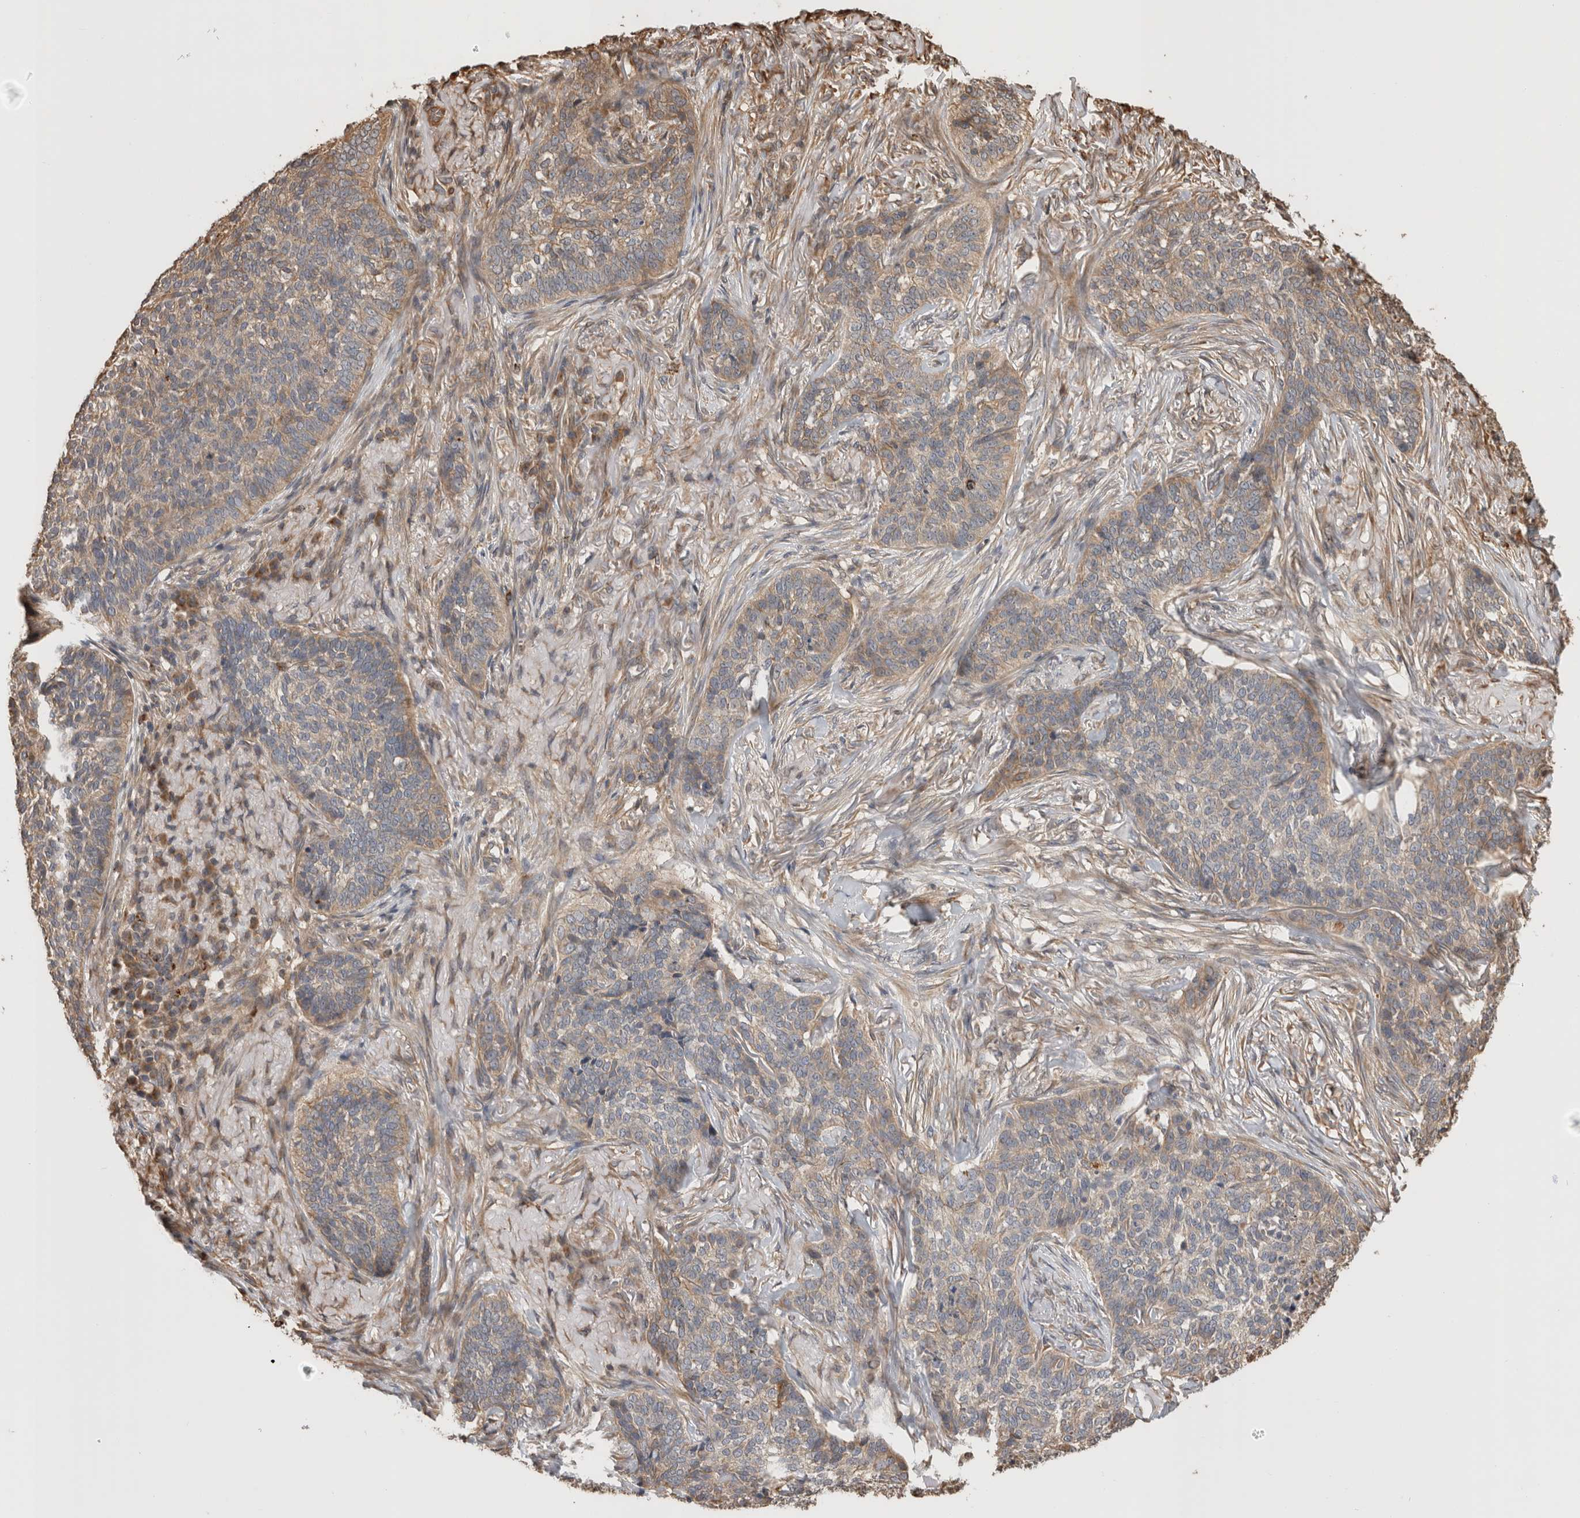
{"staining": {"intensity": "weak", "quantity": ">75%", "location": "cytoplasmic/membranous"}, "tissue": "skin cancer", "cell_type": "Tumor cells", "image_type": "cancer", "snomed": [{"axis": "morphology", "description": "Basal cell carcinoma"}, {"axis": "topography", "description": "Skin"}], "caption": "IHC of skin cancer (basal cell carcinoma) demonstrates low levels of weak cytoplasmic/membranous staining in about >75% of tumor cells. (brown staining indicates protein expression, while blue staining denotes nuclei).", "gene": "CLIP1", "patient": {"sex": "male", "age": 85}}